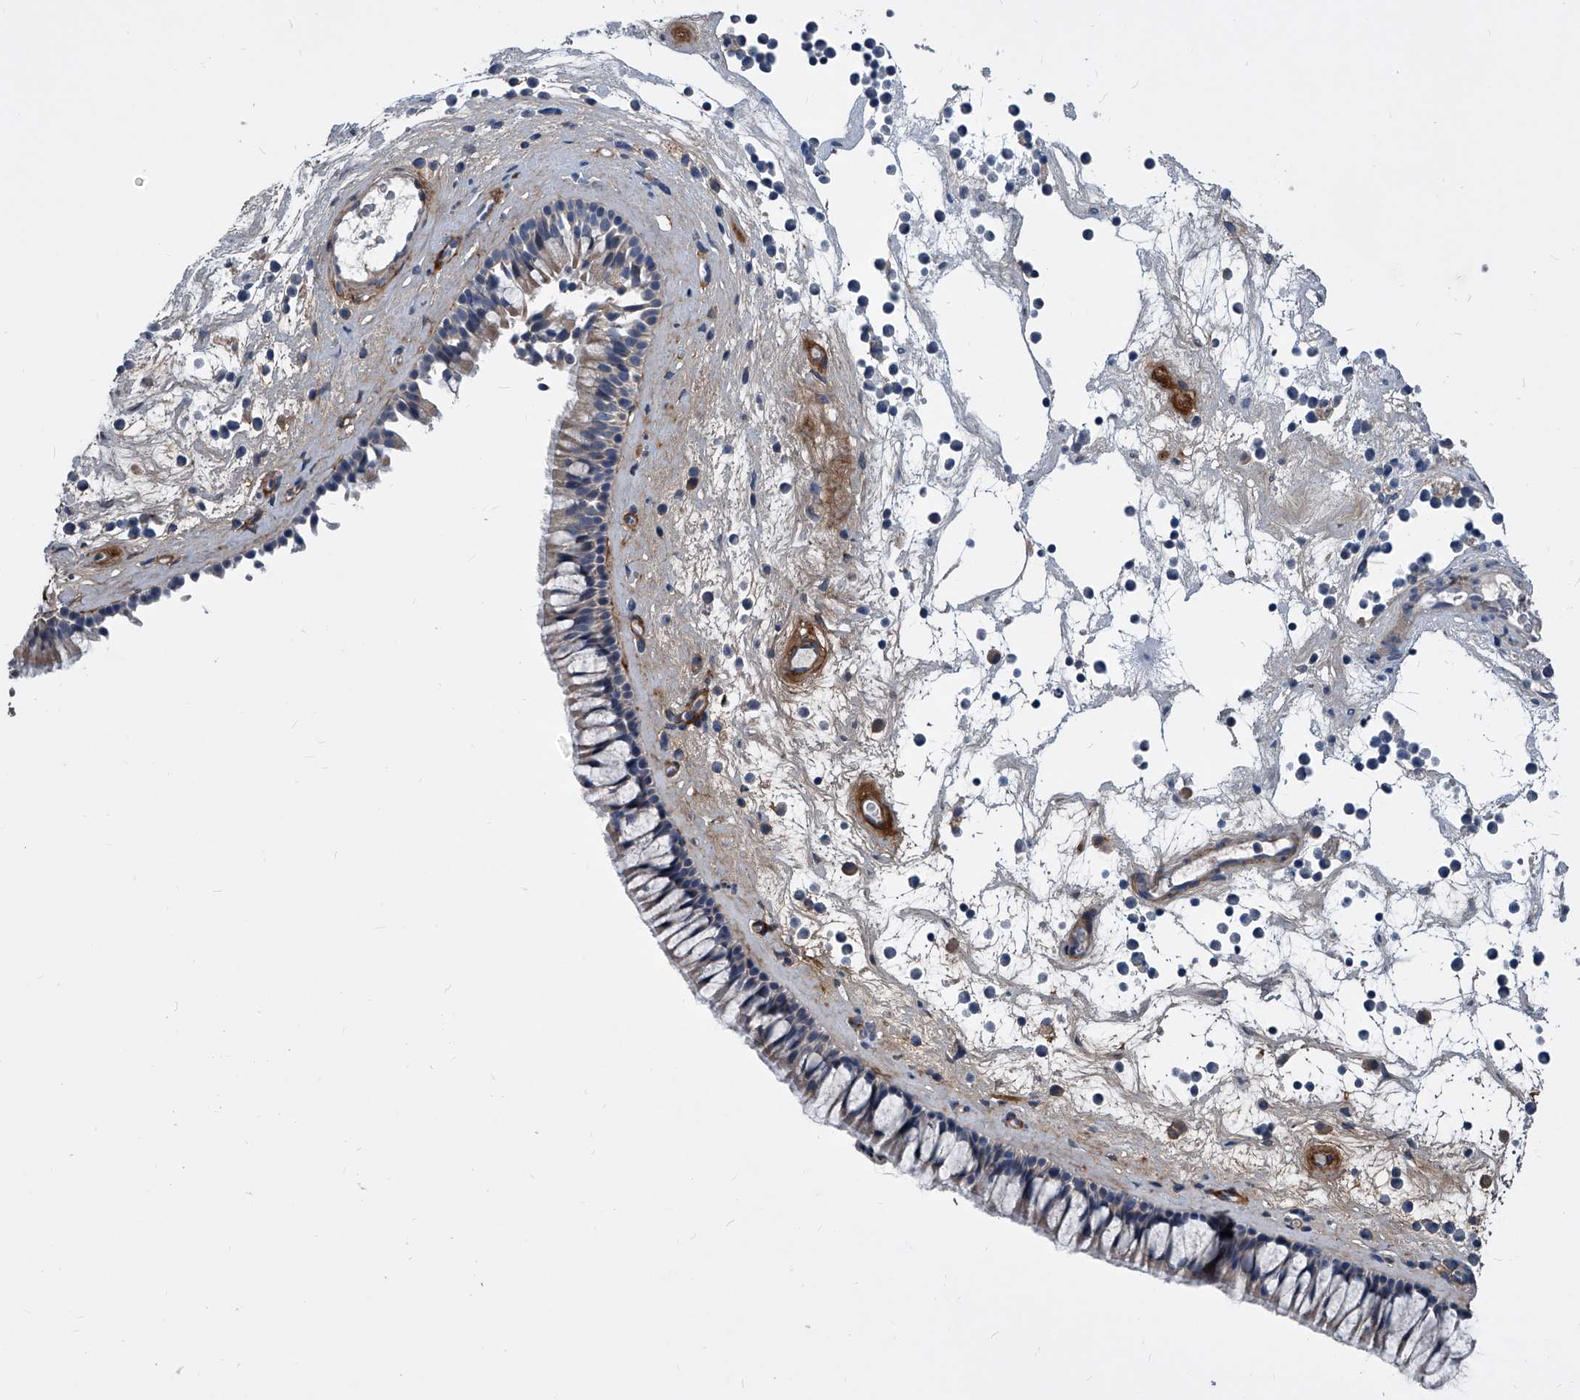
{"staining": {"intensity": "negative", "quantity": "none", "location": "none"}, "tissue": "nasopharynx", "cell_type": "Respiratory epithelial cells", "image_type": "normal", "snomed": [{"axis": "morphology", "description": "Normal tissue, NOS"}, {"axis": "topography", "description": "Nasopharynx"}], "caption": "Protein analysis of normal nasopharynx exhibits no significant expression in respiratory epithelial cells. (Stains: DAB IHC with hematoxylin counter stain, Microscopy: brightfield microscopy at high magnification).", "gene": "PHACTR1", "patient": {"sex": "male", "age": 64}}